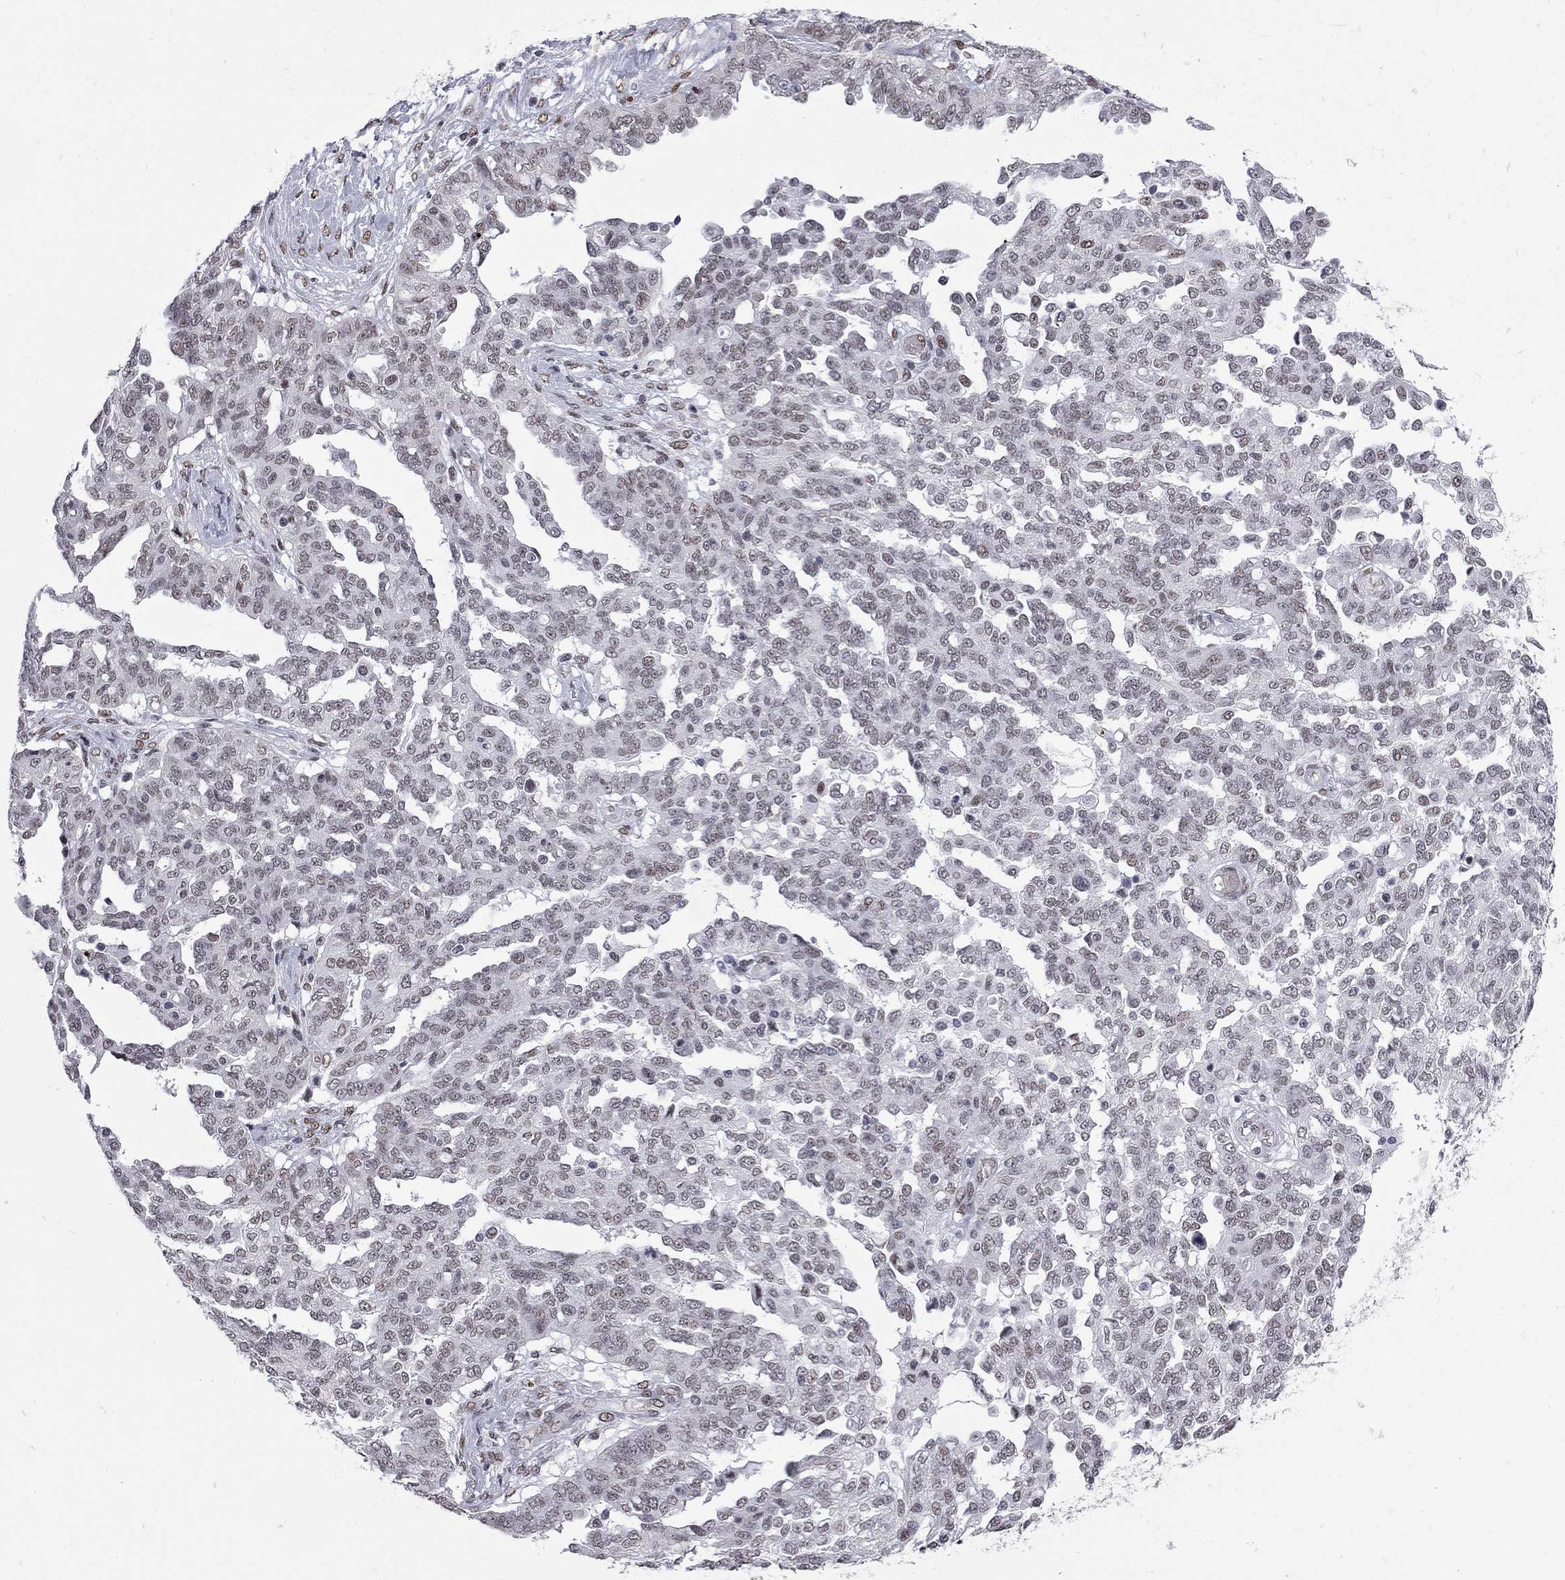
{"staining": {"intensity": "weak", "quantity": "25%-75%", "location": "nuclear"}, "tissue": "ovarian cancer", "cell_type": "Tumor cells", "image_type": "cancer", "snomed": [{"axis": "morphology", "description": "Cystadenocarcinoma, serous, NOS"}, {"axis": "topography", "description": "Ovary"}], "caption": "Ovarian serous cystadenocarcinoma stained for a protein reveals weak nuclear positivity in tumor cells.", "gene": "ZBTB47", "patient": {"sex": "female", "age": 67}}